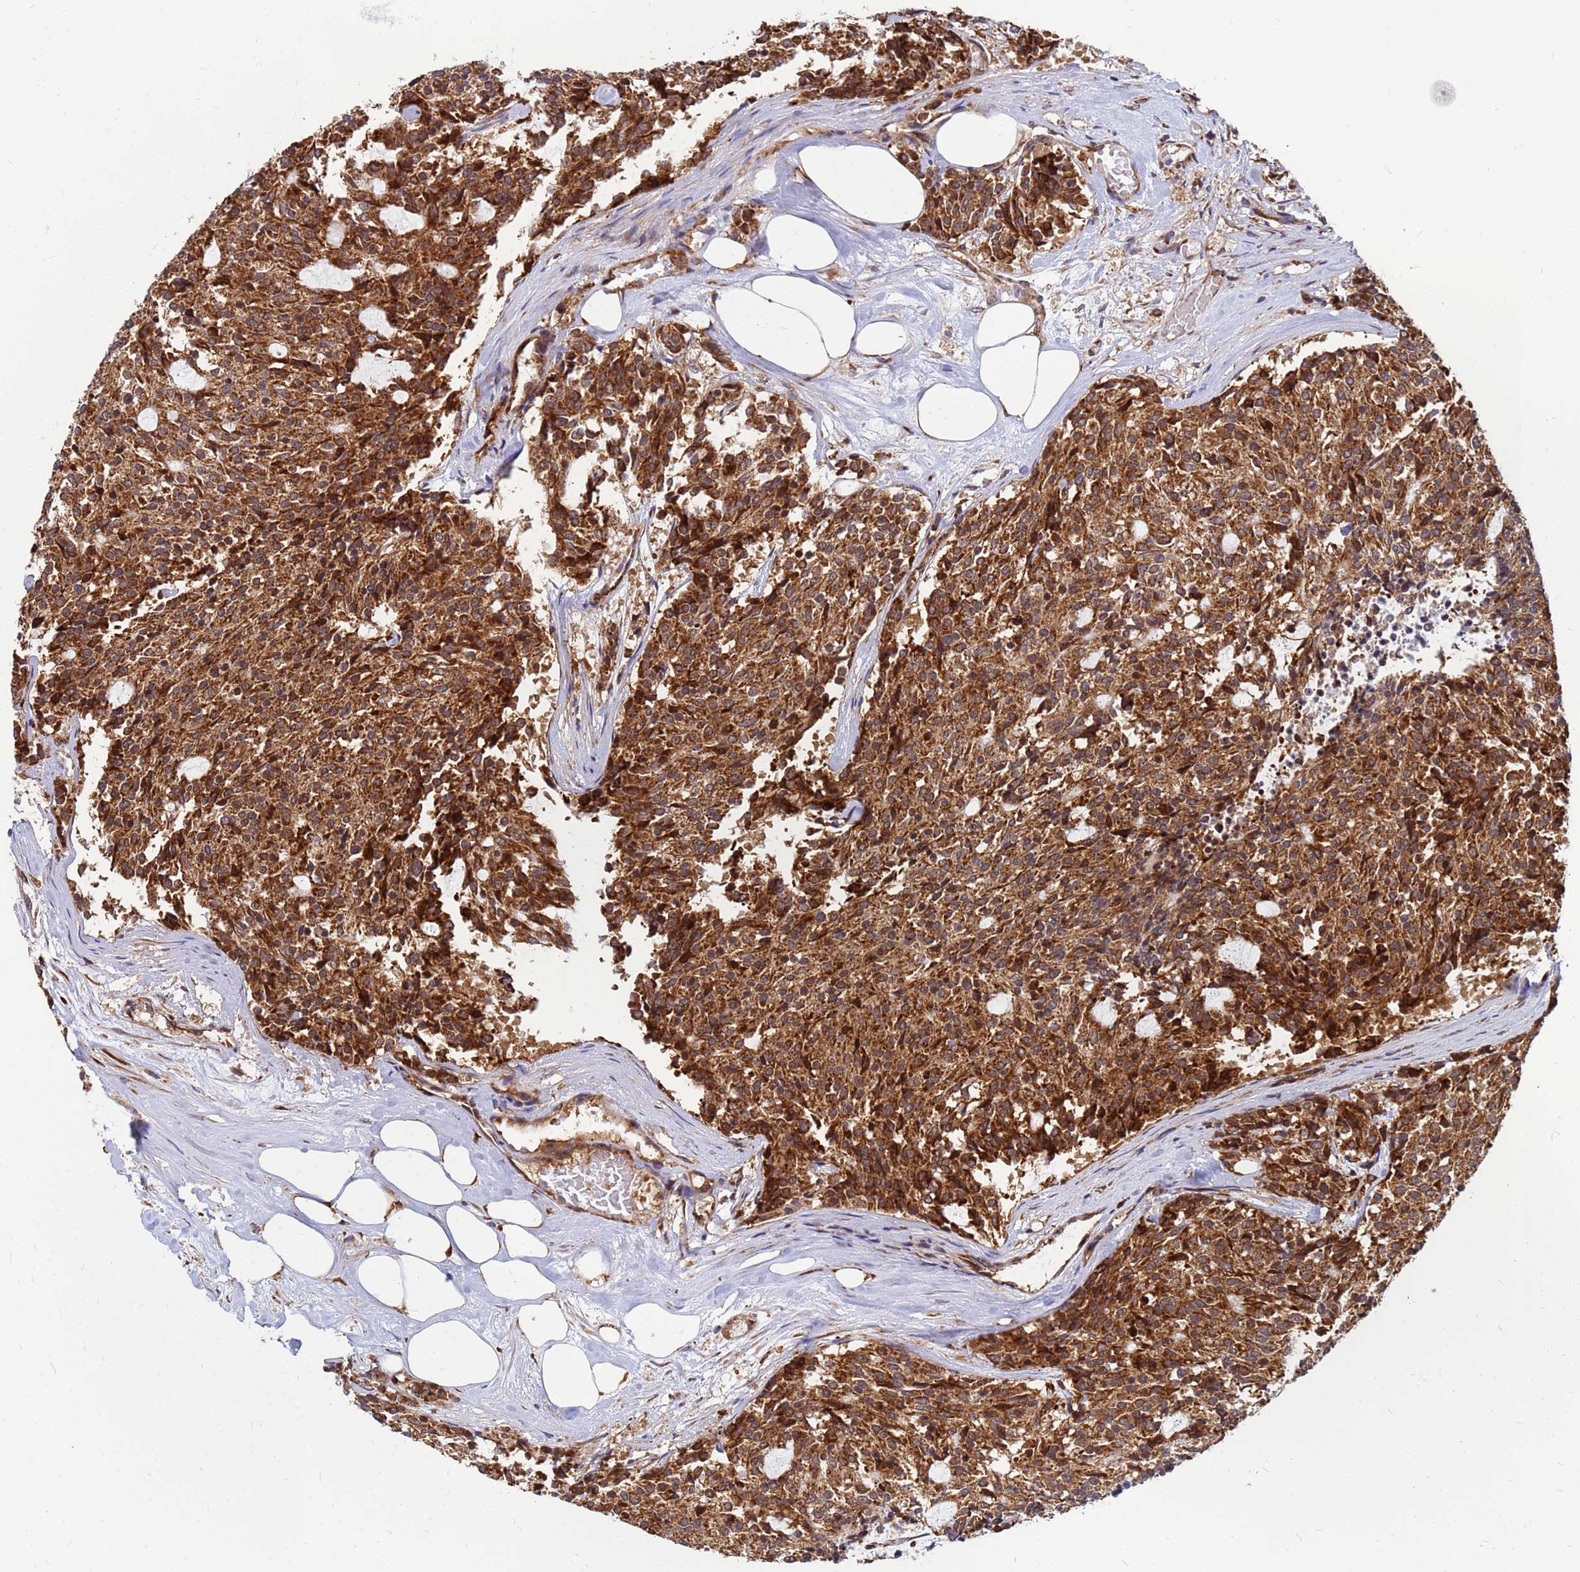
{"staining": {"intensity": "strong", "quantity": ">75%", "location": "cytoplasmic/membranous"}, "tissue": "carcinoid", "cell_type": "Tumor cells", "image_type": "cancer", "snomed": [{"axis": "morphology", "description": "Carcinoid, malignant, NOS"}, {"axis": "topography", "description": "Pancreas"}], "caption": "IHC (DAB (3,3'-diaminobenzidine)) staining of human carcinoid reveals strong cytoplasmic/membranous protein positivity in approximately >75% of tumor cells.", "gene": "RPL8", "patient": {"sex": "female", "age": 54}}